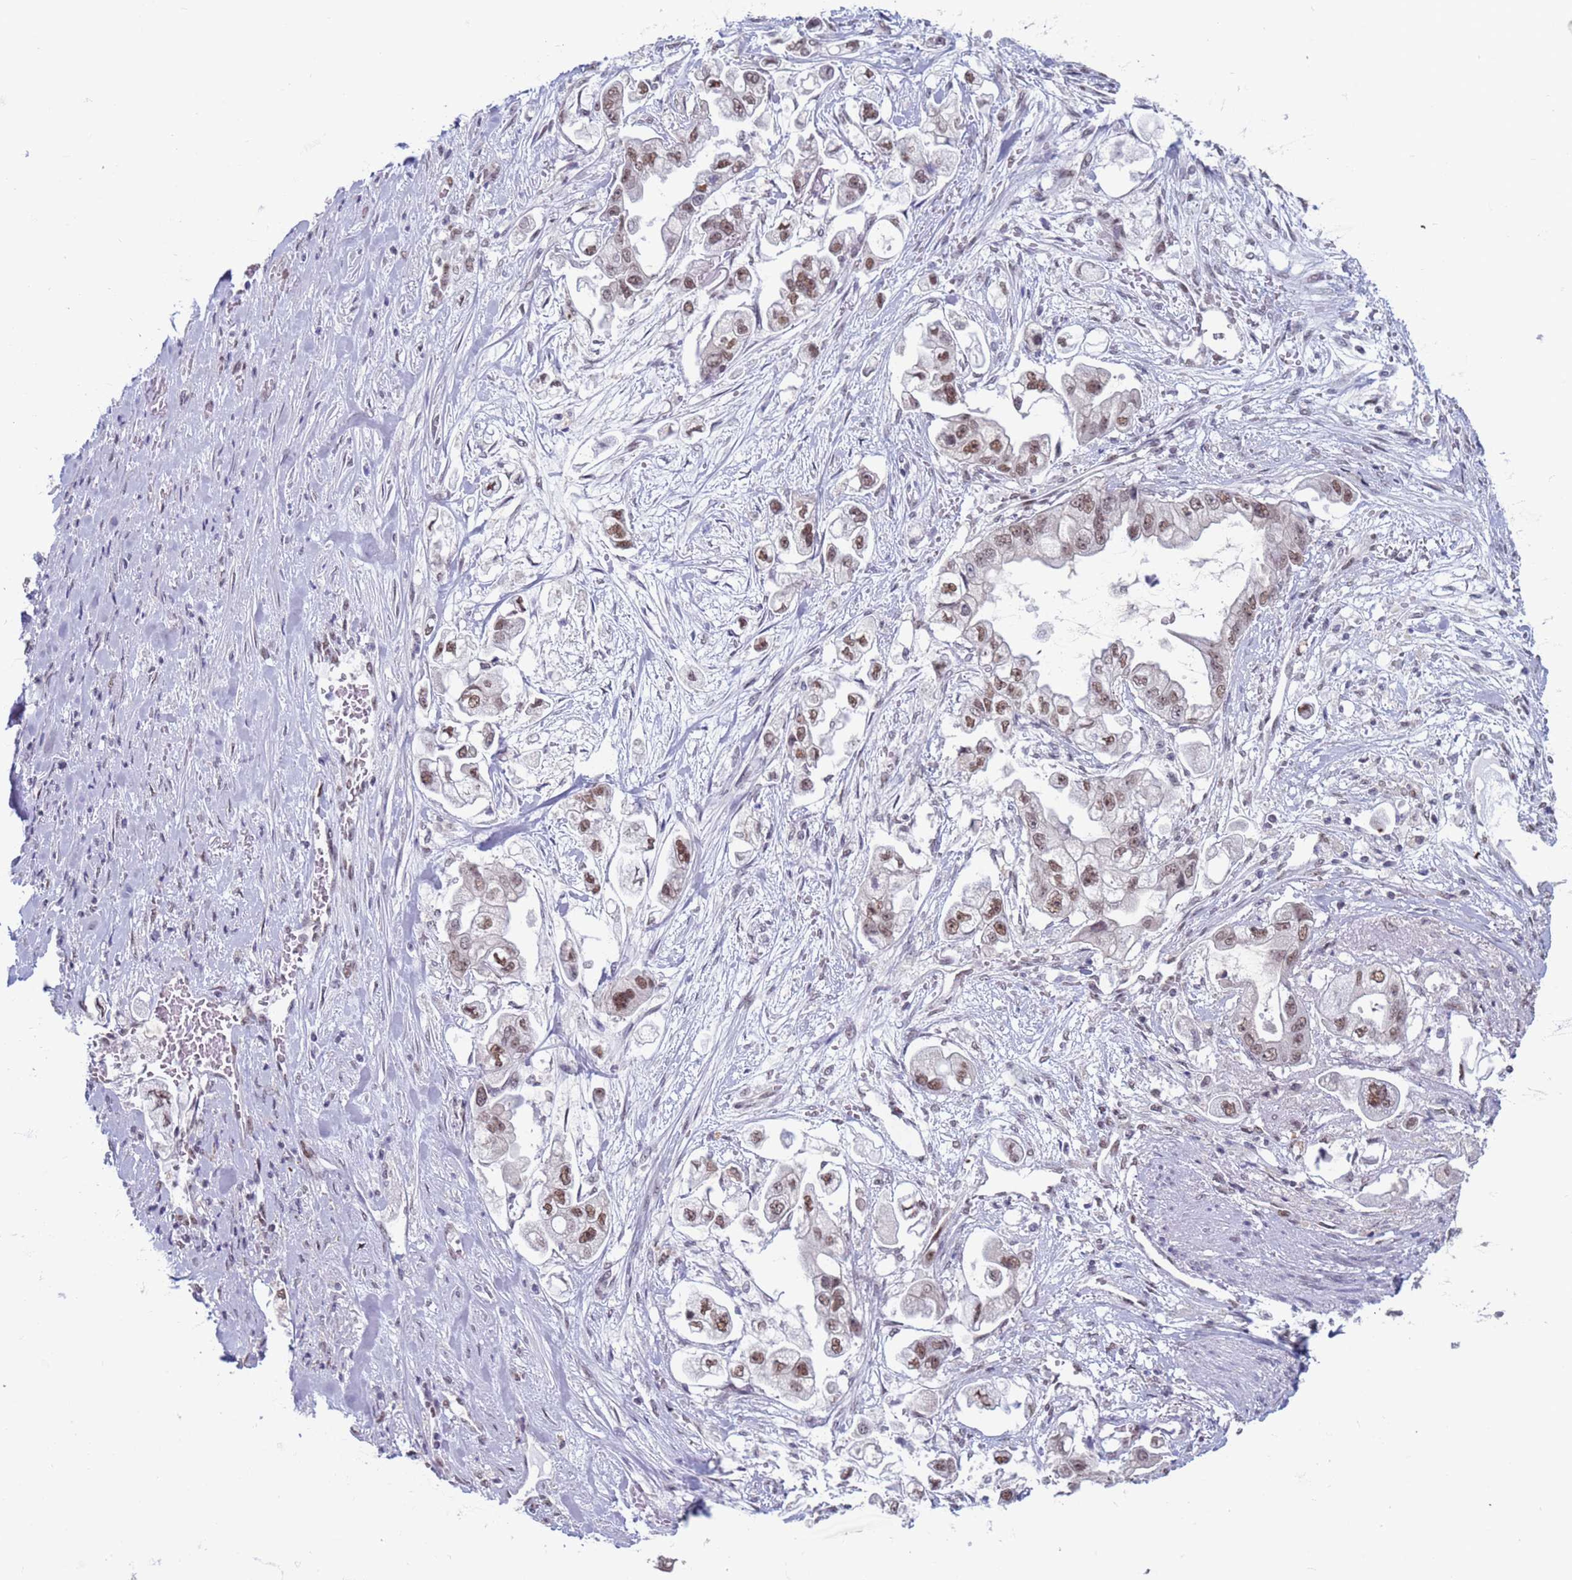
{"staining": {"intensity": "moderate", "quantity": ">75%", "location": "nuclear"}, "tissue": "stomach cancer", "cell_type": "Tumor cells", "image_type": "cancer", "snomed": [{"axis": "morphology", "description": "Adenocarcinoma, NOS"}, {"axis": "topography", "description": "Stomach"}], "caption": "Immunohistochemical staining of human adenocarcinoma (stomach) shows medium levels of moderate nuclear staining in approximately >75% of tumor cells.", "gene": "SAE1", "patient": {"sex": "male", "age": 62}}